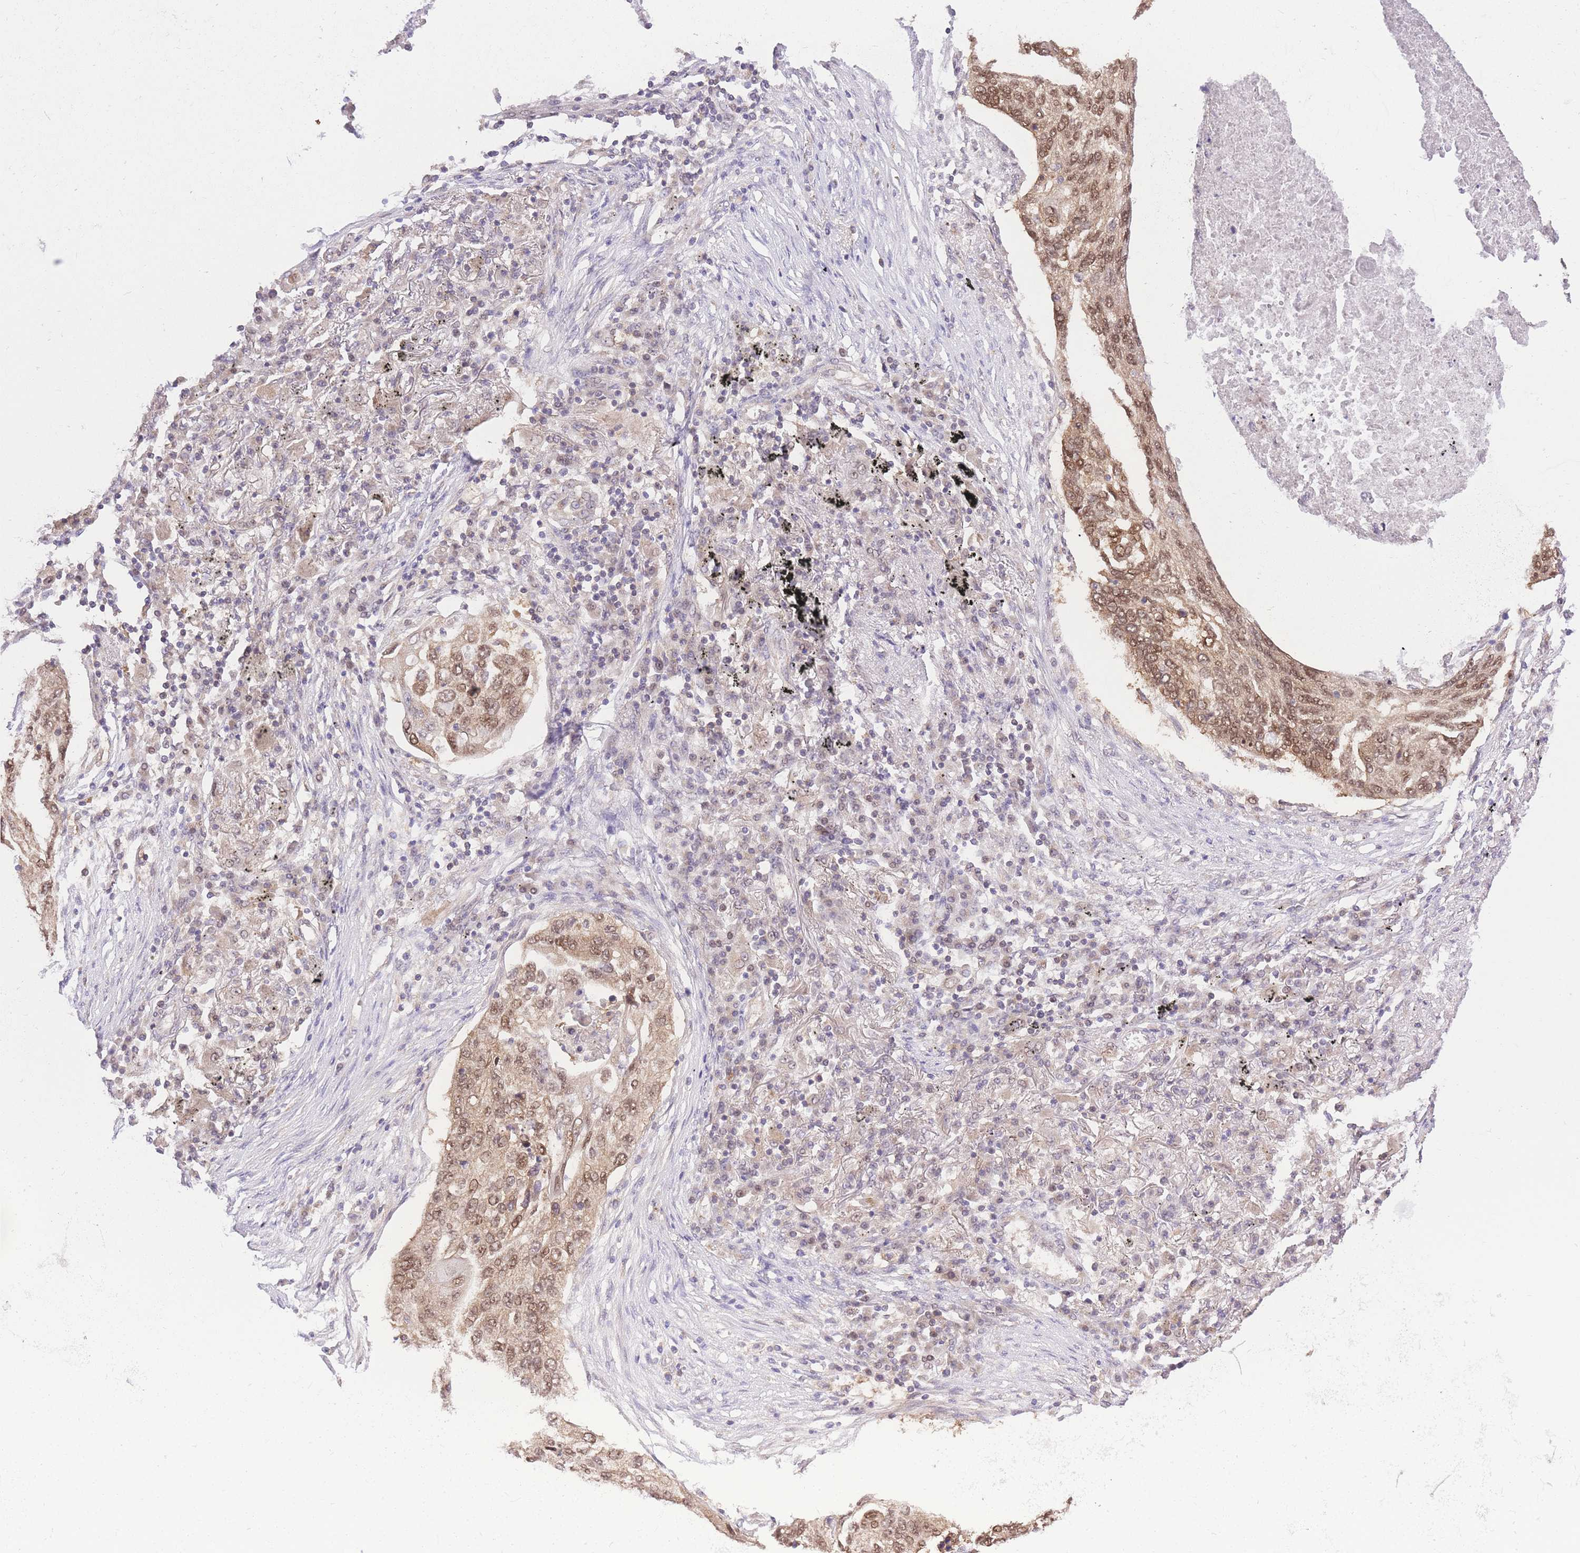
{"staining": {"intensity": "moderate", "quantity": ">75%", "location": "nuclear"}, "tissue": "lung cancer", "cell_type": "Tumor cells", "image_type": "cancer", "snomed": [{"axis": "morphology", "description": "Squamous cell carcinoma, NOS"}, {"axis": "topography", "description": "Lung"}], "caption": "Immunohistochemical staining of human lung squamous cell carcinoma demonstrates moderate nuclear protein expression in approximately >75% of tumor cells.", "gene": "UBXN7", "patient": {"sex": "female", "age": 63}}